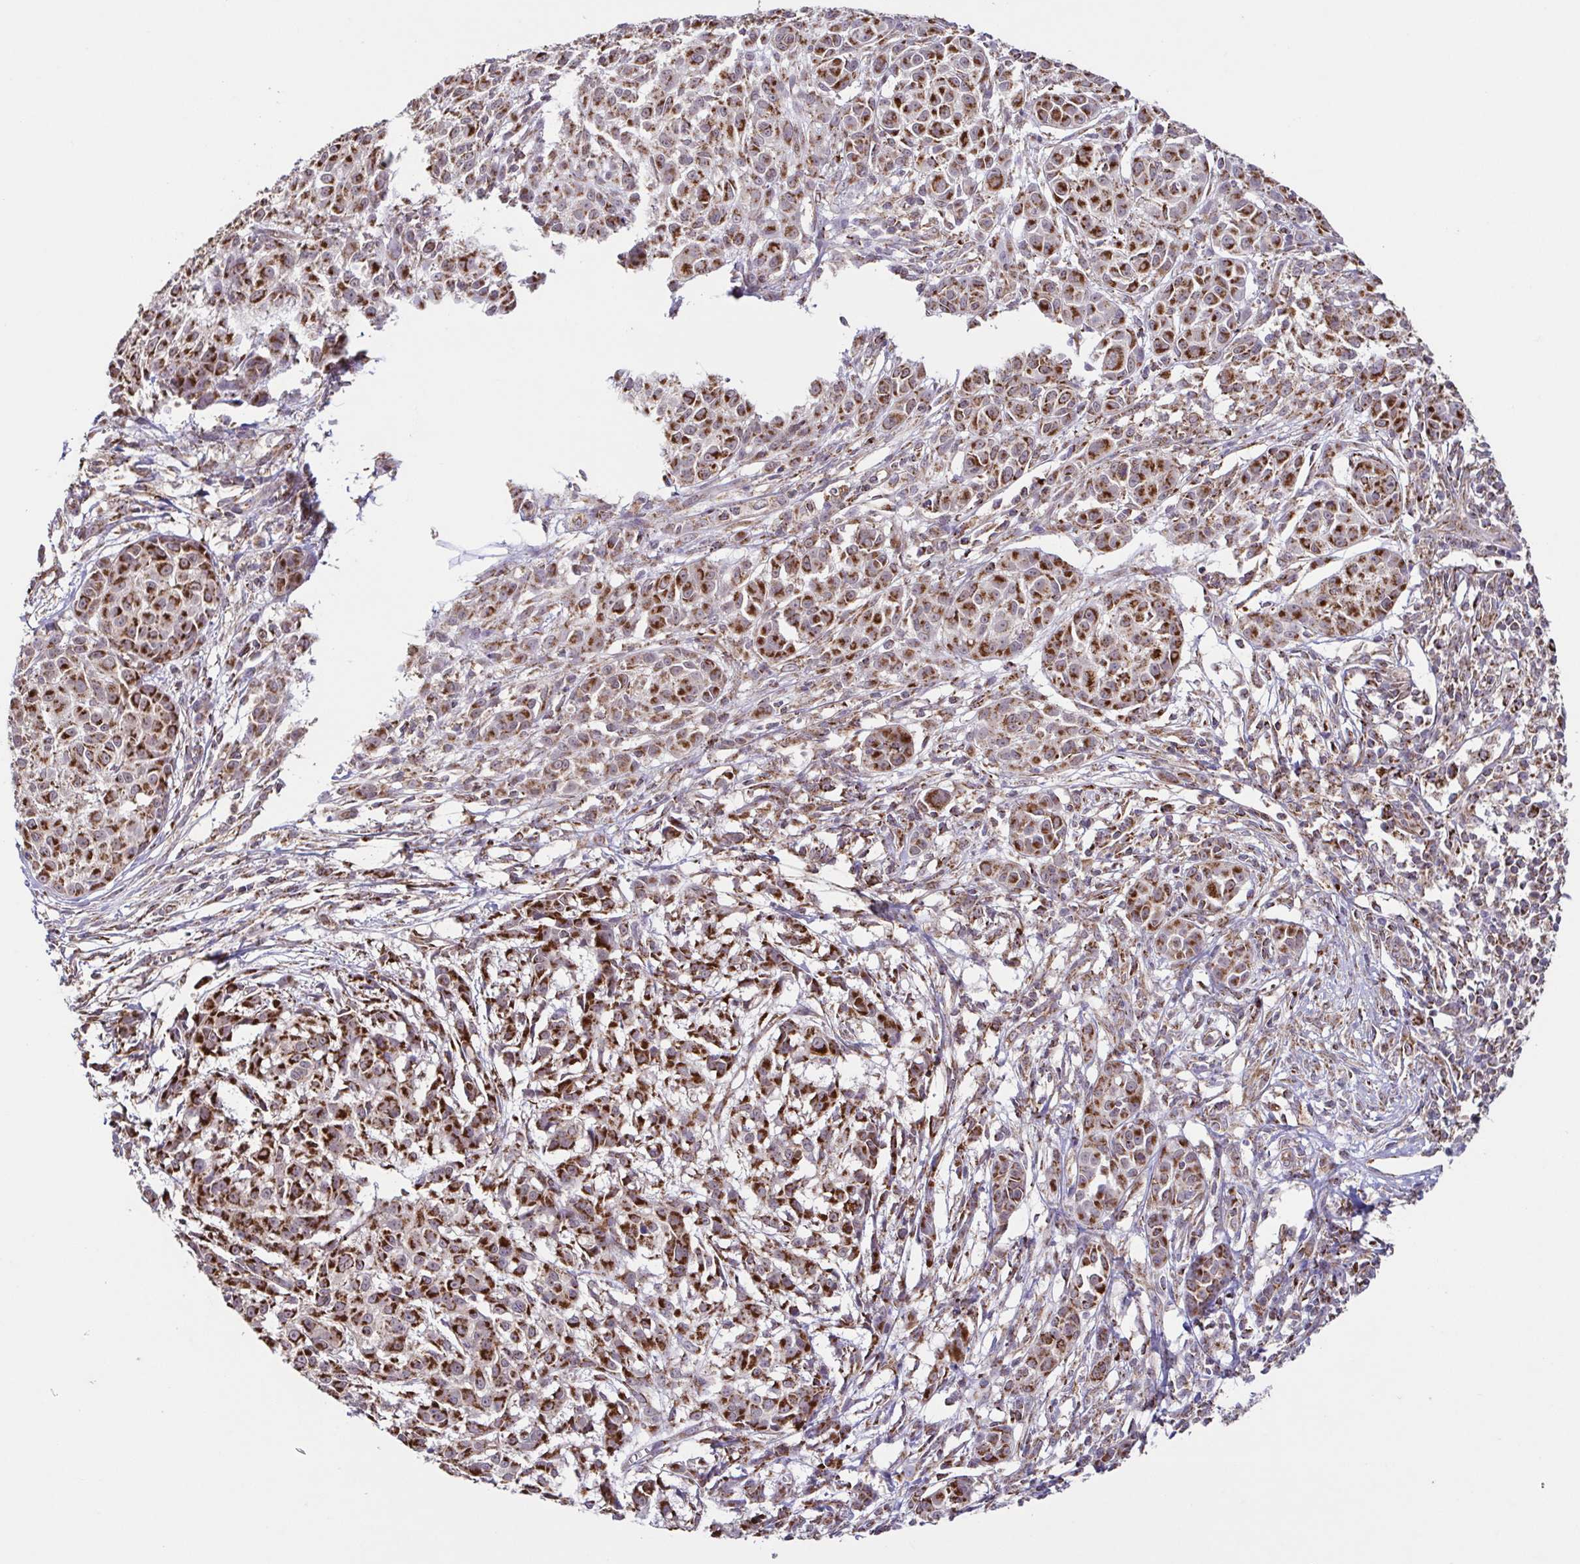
{"staining": {"intensity": "strong", "quantity": ">75%", "location": "cytoplasmic/membranous"}, "tissue": "melanoma", "cell_type": "Tumor cells", "image_type": "cancer", "snomed": [{"axis": "morphology", "description": "Malignant melanoma, NOS"}, {"axis": "topography", "description": "Skin"}], "caption": "Immunohistochemistry staining of melanoma, which exhibits high levels of strong cytoplasmic/membranous positivity in about >75% of tumor cells indicating strong cytoplasmic/membranous protein positivity. The staining was performed using DAB (3,3'-diaminobenzidine) (brown) for protein detection and nuclei were counterstained in hematoxylin (blue).", "gene": "DIP2B", "patient": {"sex": "male", "age": 48}}